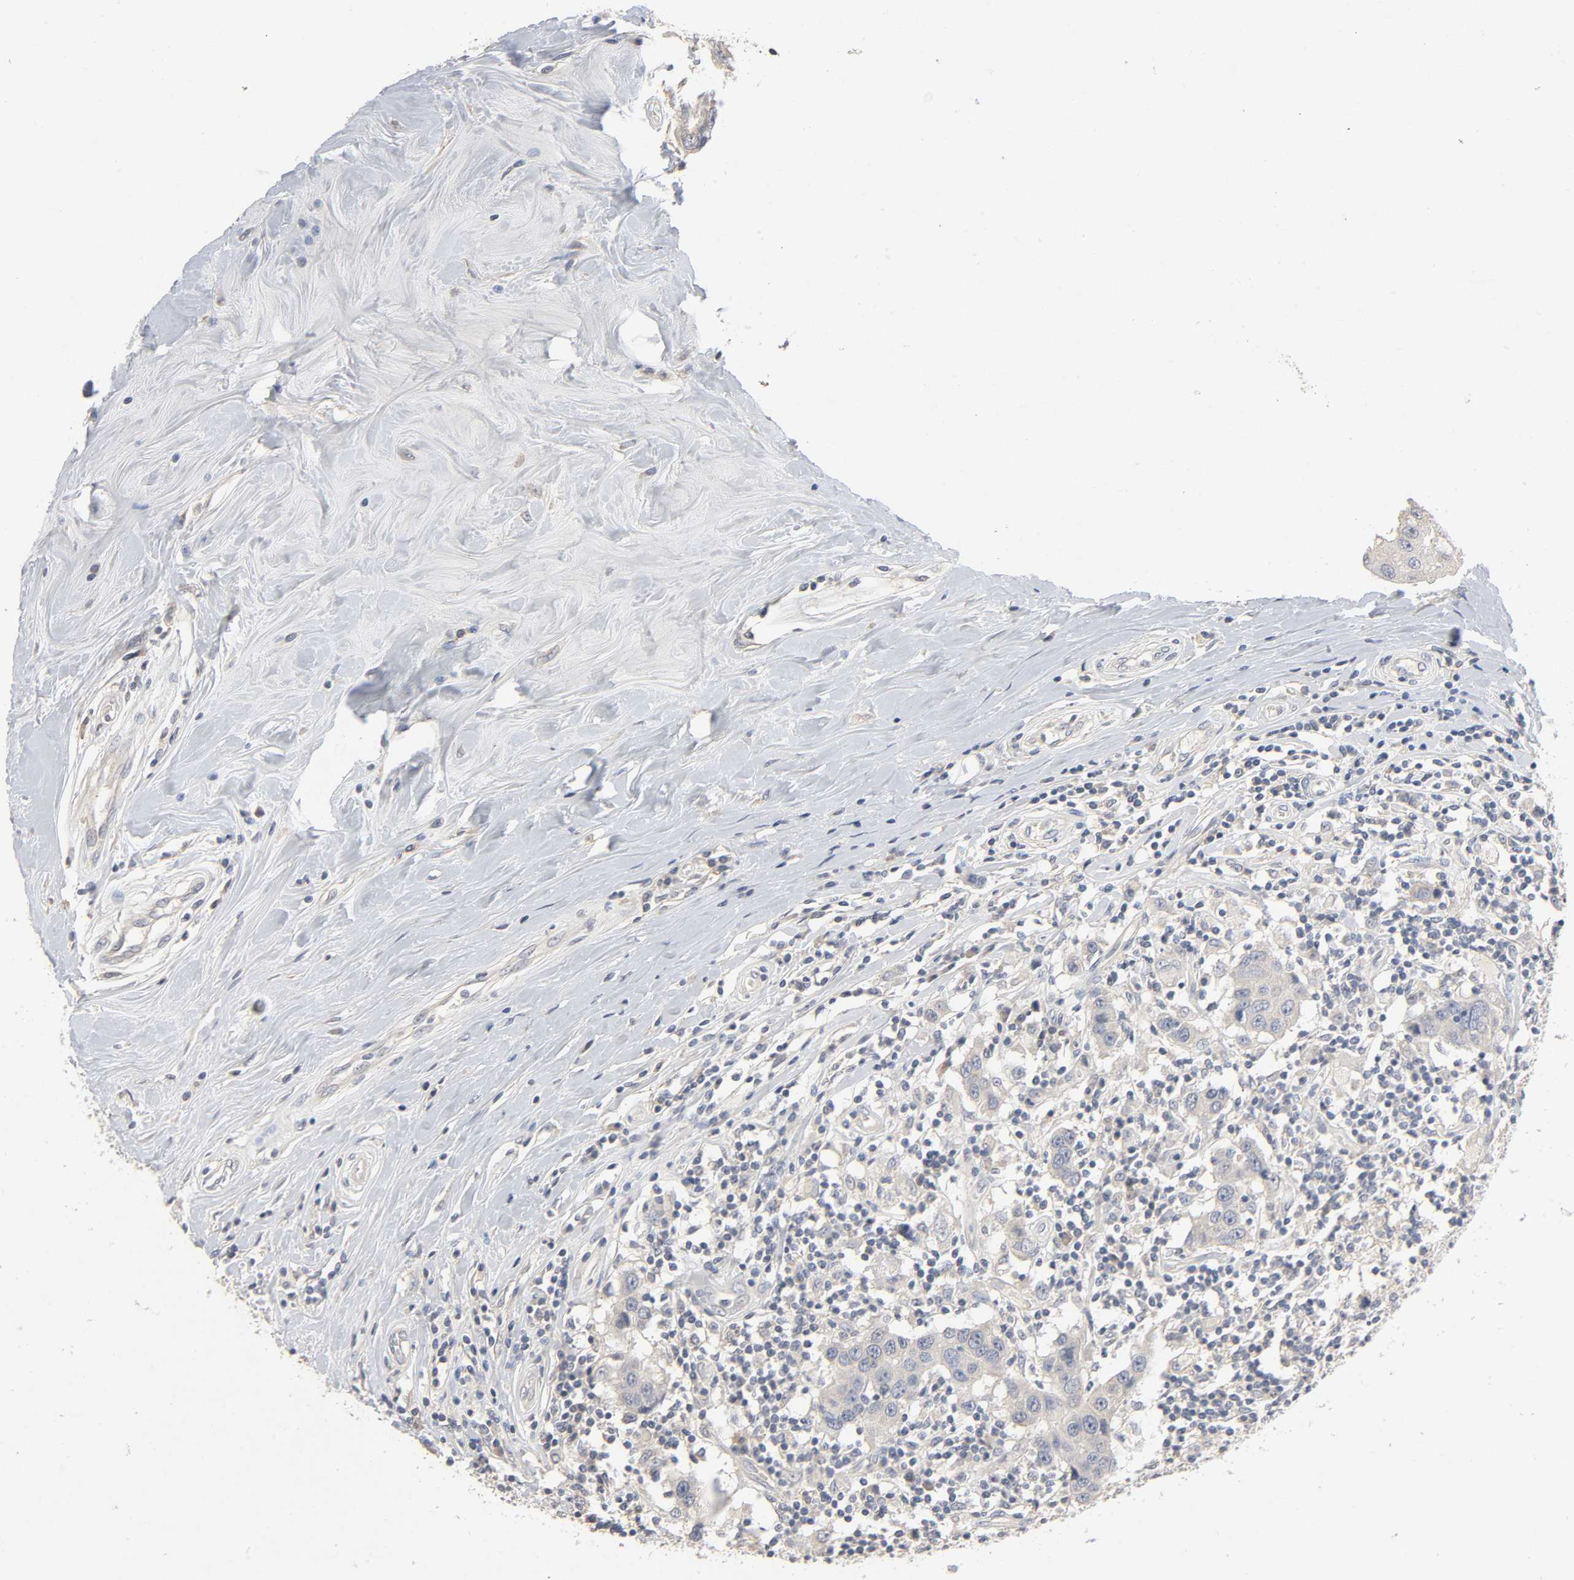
{"staining": {"intensity": "negative", "quantity": "none", "location": "none"}, "tissue": "breast cancer", "cell_type": "Tumor cells", "image_type": "cancer", "snomed": [{"axis": "morphology", "description": "Duct carcinoma"}, {"axis": "topography", "description": "Breast"}], "caption": "This is an immunohistochemistry image of human breast cancer. There is no positivity in tumor cells.", "gene": "SLC10A2", "patient": {"sex": "female", "age": 27}}